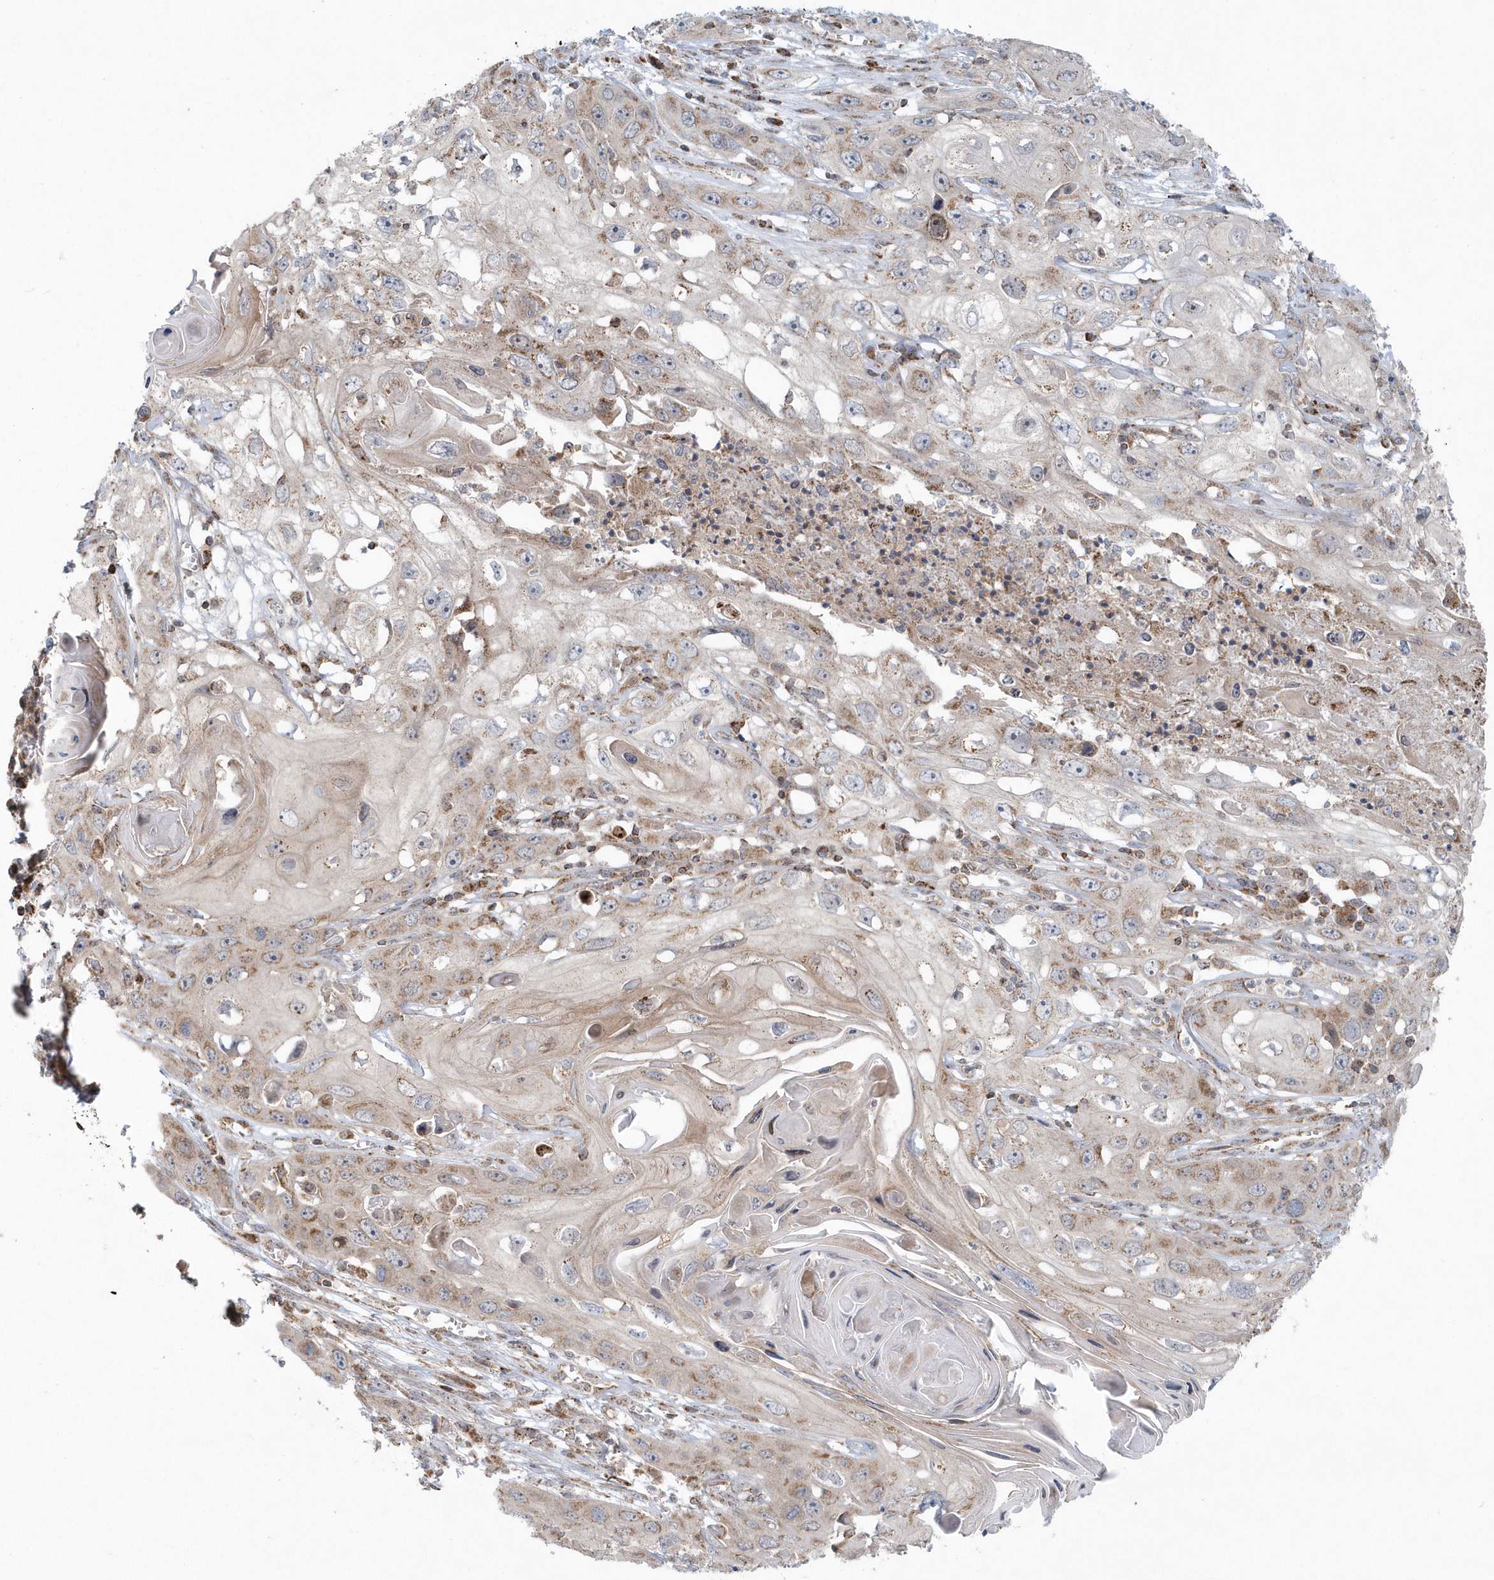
{"staining": {"intensity": "weak", "quantity": "25%-75%", "location": "cytoplasmic/membranous"}, "tissue": "skin cancer", "cell_type": "Tumor cells", "image_type": "cancer", "snomed": [{"axis": "morphology", "description": "Squamous cell carcinoma, NOS"}, {"axis": "topography", "description": "Skin"}], "caption": "Immunohistochemistry staining of skin cancer, which shows low levels of weak cytoplasmic/membranous staining in approximately 25%-75% of tumor cells indicating weak cytoplasmic/membranous protein positivity. The staining was performed using DAB (3,3'-diaminobenzidine) (brown) for protein detection and nuclei were counterstained in hematoxylin (blue).", "gene": "PPP1R7", "patient": {"sex": "male", "age": 55}}